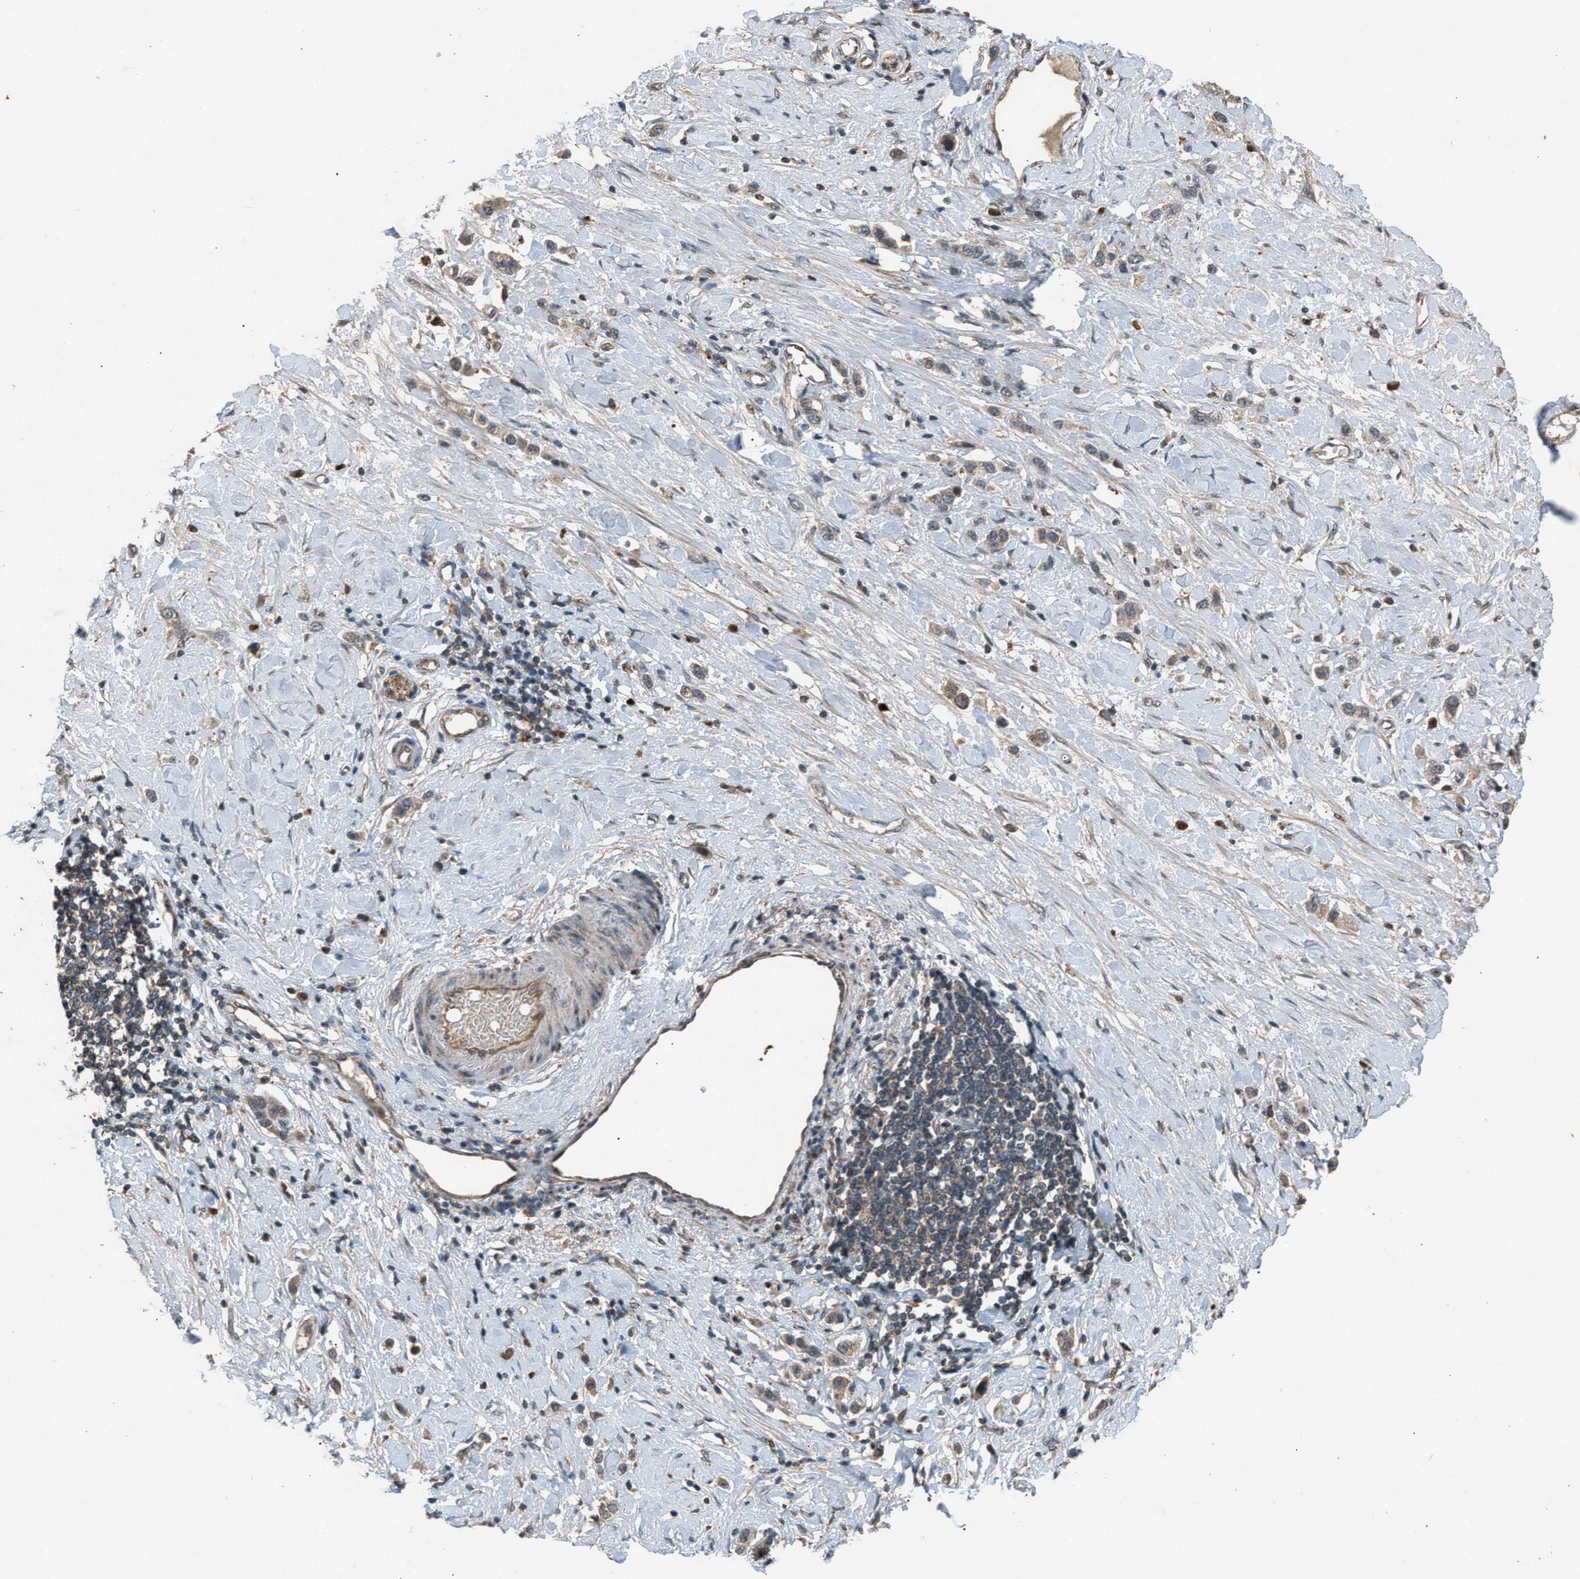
{"staining": {"intensity": "moderate", "quantity": ">75%", "location": "cytoplasmic/membranous"}, "tissue": "stomach cancer", "cell_type": "Tumor cells", "image_type": "cancer", "snomed": [{"axis": "morphology", "description": "Adenocarcinoma, NOS"}, {"axis": "topography", "description": "Stomach"}], "caption": "Protein positivity by immunohistochemistry (IHC) shows moderate cytoplasmic/membranous staining in about >75% of tumor cells in stomach cancer (adenocarcinoma).", "gene": "PSMD1", "patient": {"sex": "female", "age": 65}}